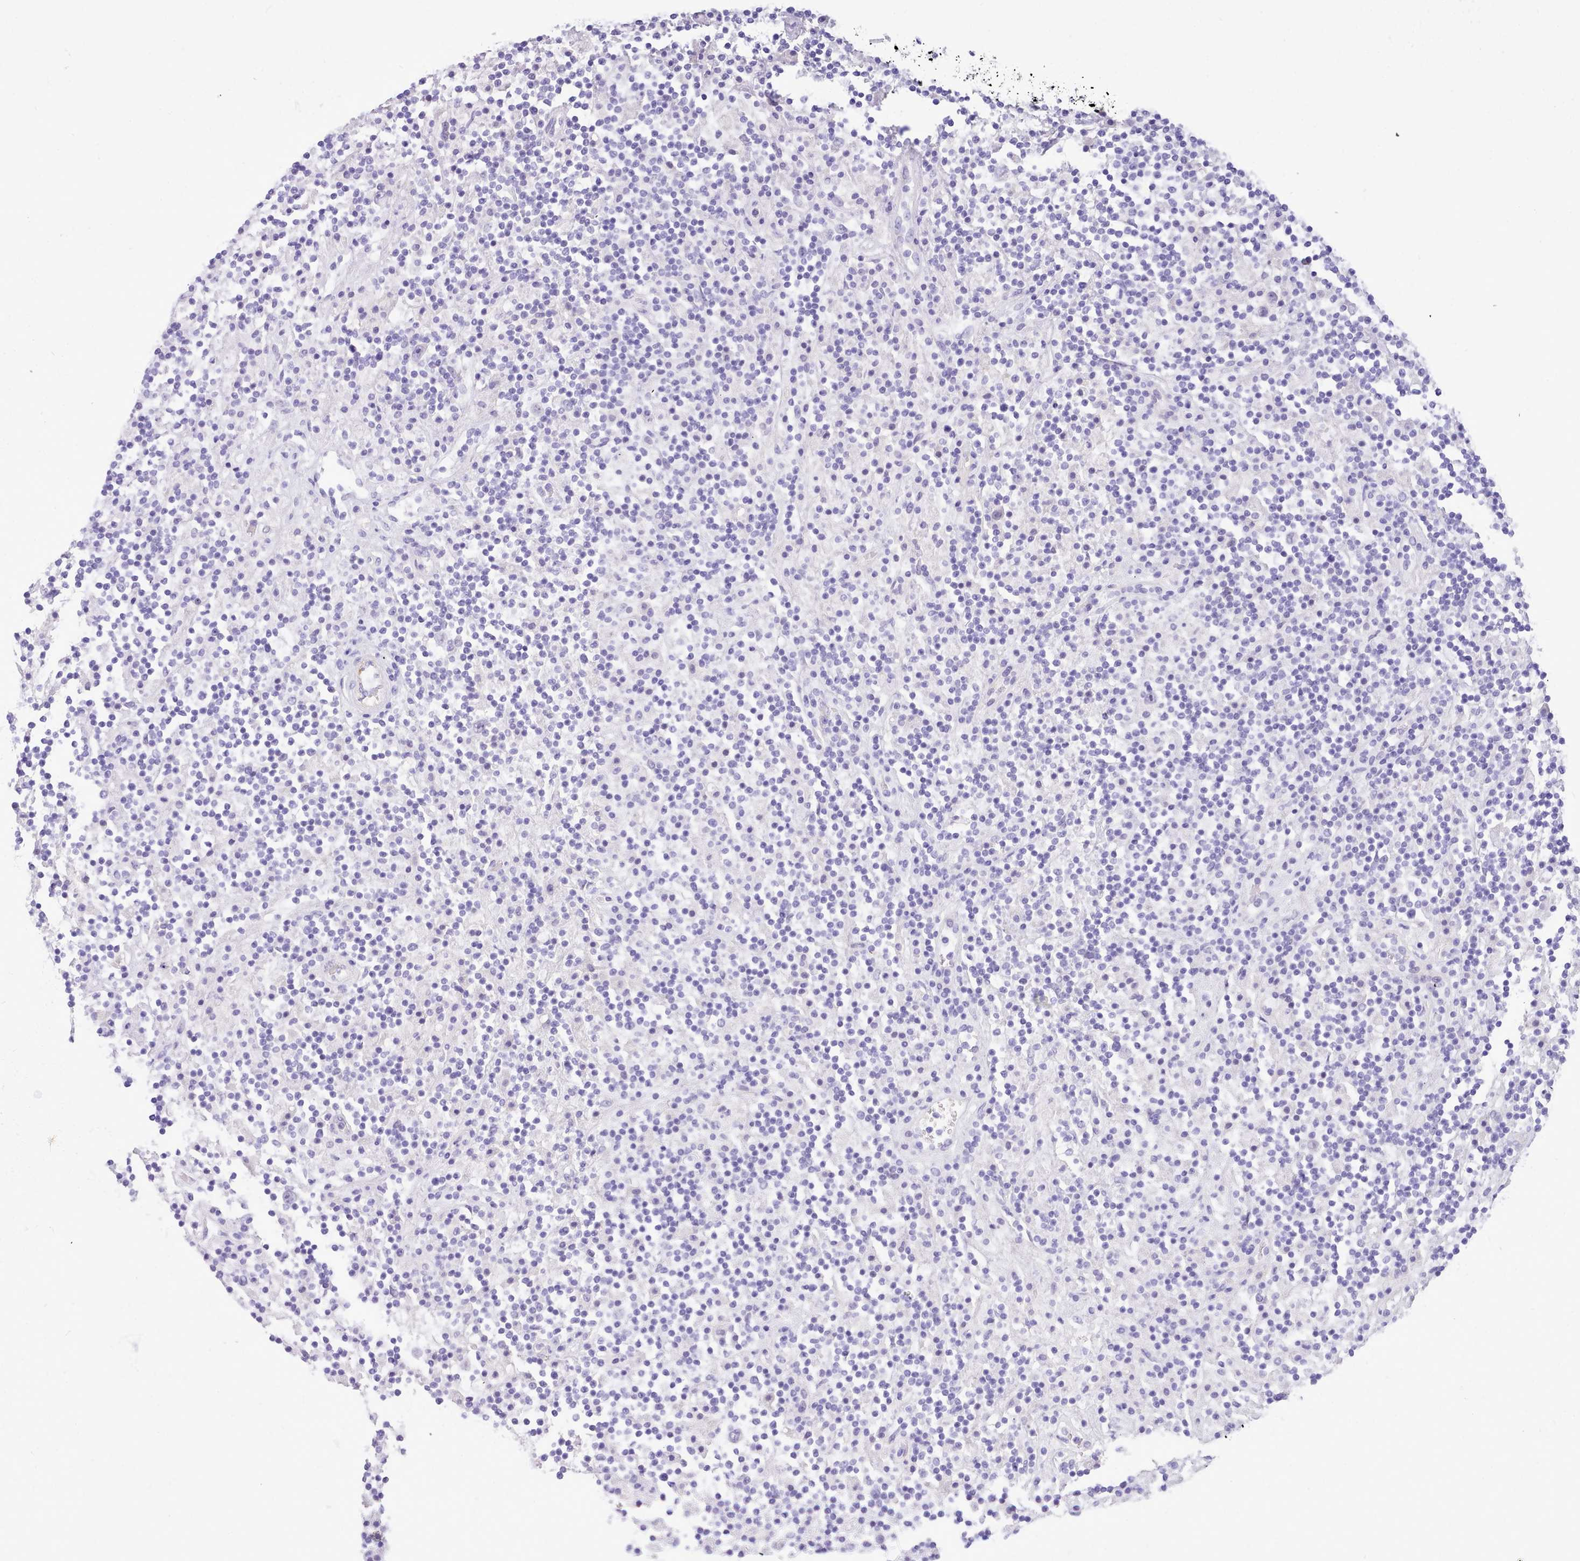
{"staining": {"intensity": "negative", "quantity": "none", "location": "none"}, "tissue": "lymphoma", "cell_type": "Tumor cells", "image_type": "cancer", "snomed": [{"axis": "morphology", "description": "Hodgkin's disease, NOS"}, {"axis": "topography", "description": "Lymph node"}], "caption": "DAB (3,3'-diaminobenzidine) immunohistochemical staining of Hodgkin's disease exhibits no significant positivity in tumor cells.", "gene": "LRRC37A", "patient": {"sex": "male", "age": 70}}